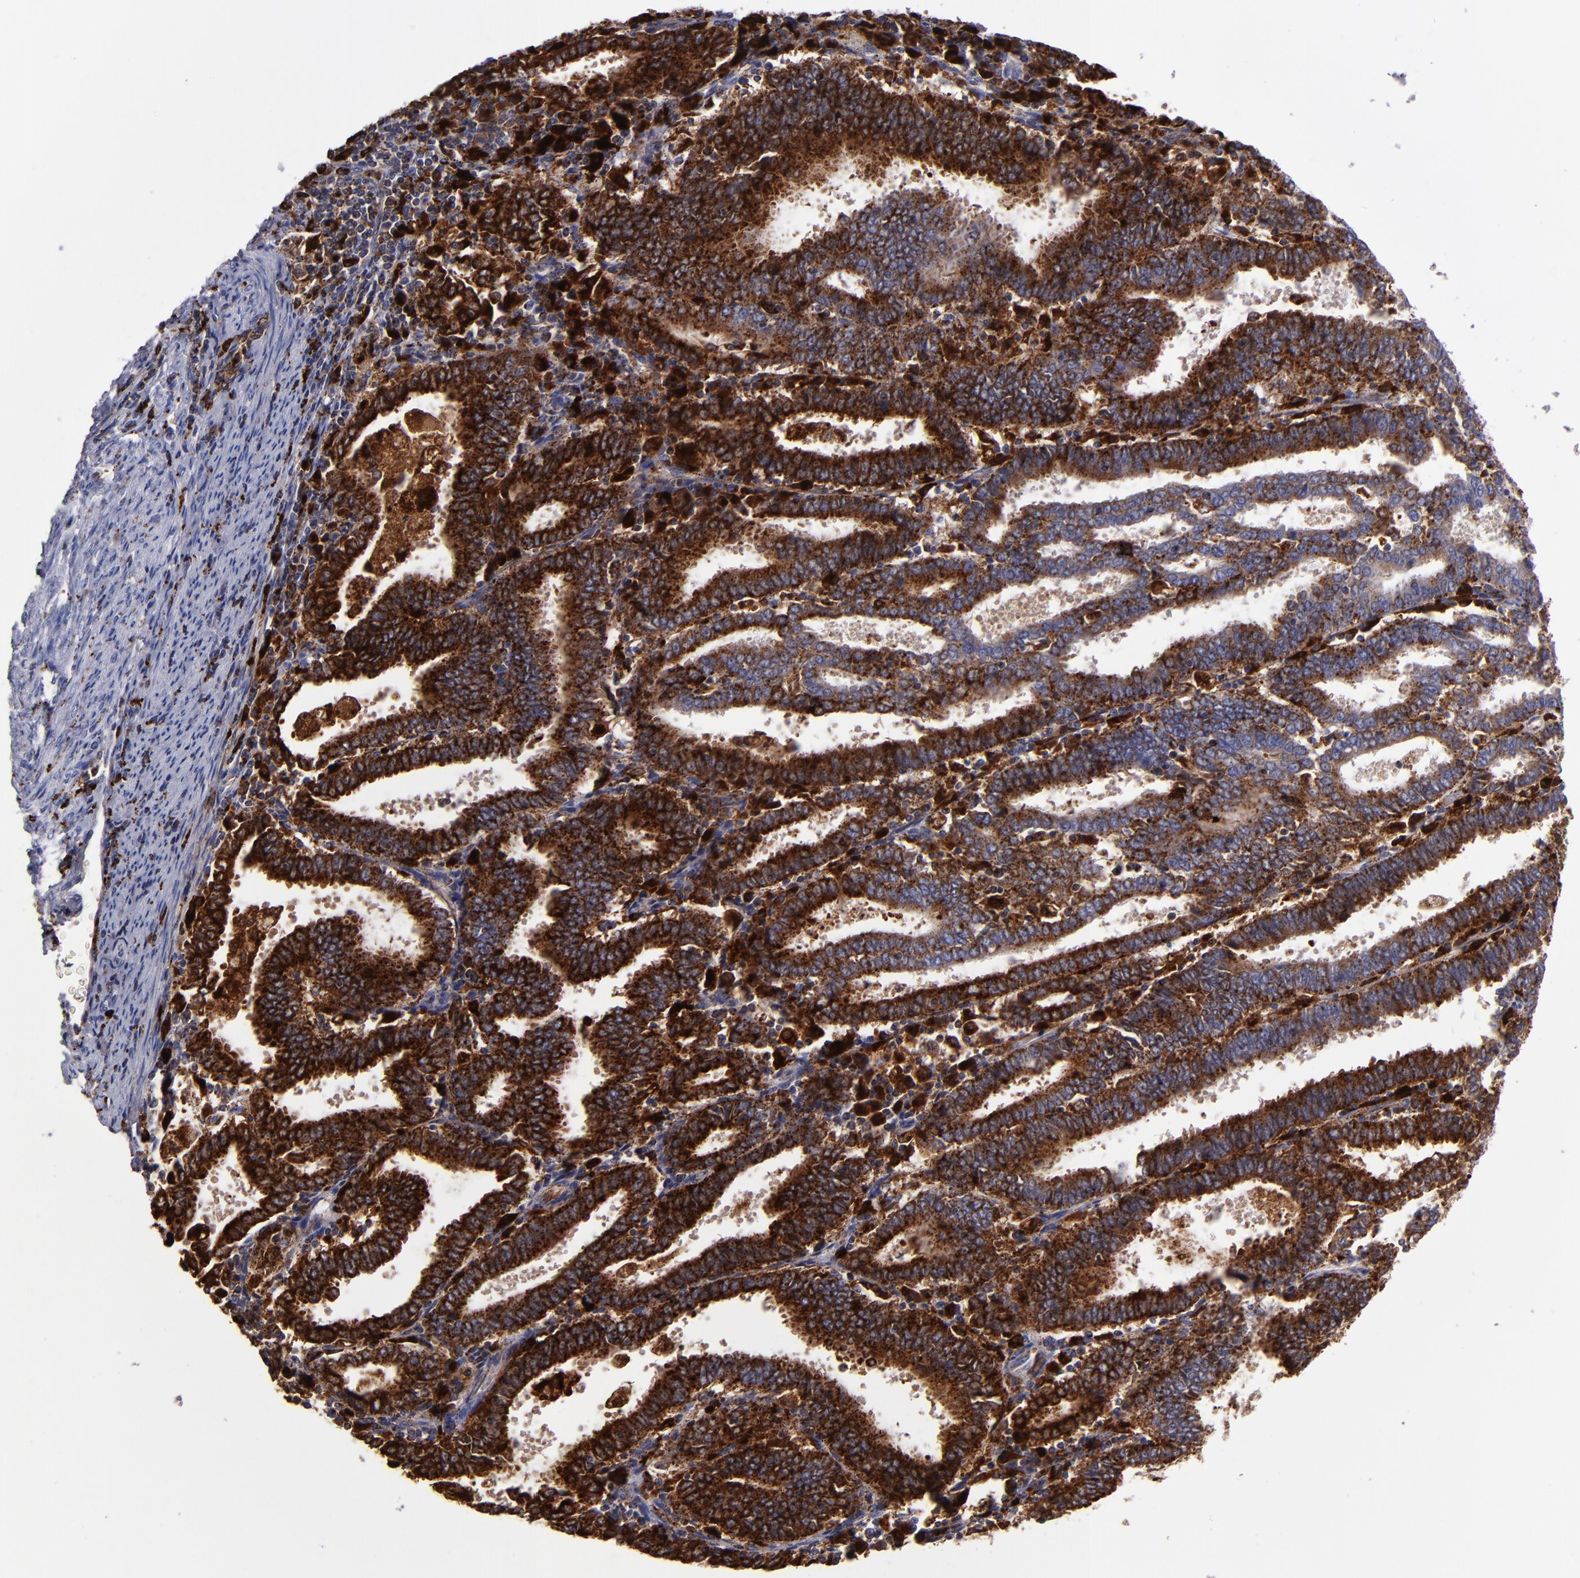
{"staining": {"intensity": "strong", "quantity": ">75%", "location": "cytoplasmic/membranous"}, "tissue": "endometrial cancer", "cell_type": "Tumor cells", "image_type": "cancer", "snomed": [{"axis": "morphology", "description": "Adenocarcinoma, NOS"}, {"axis": "topography", "description": "Uterus"}], "caption": "Protein staining by immunohistochemistry (IHC) demonstrates strong cytoplasmic/membranous positivity in approximately >75% of tumor cells in endometrial cancer.", "gene": "CTSS", "patient": {"sex": "female", "age": 83}}